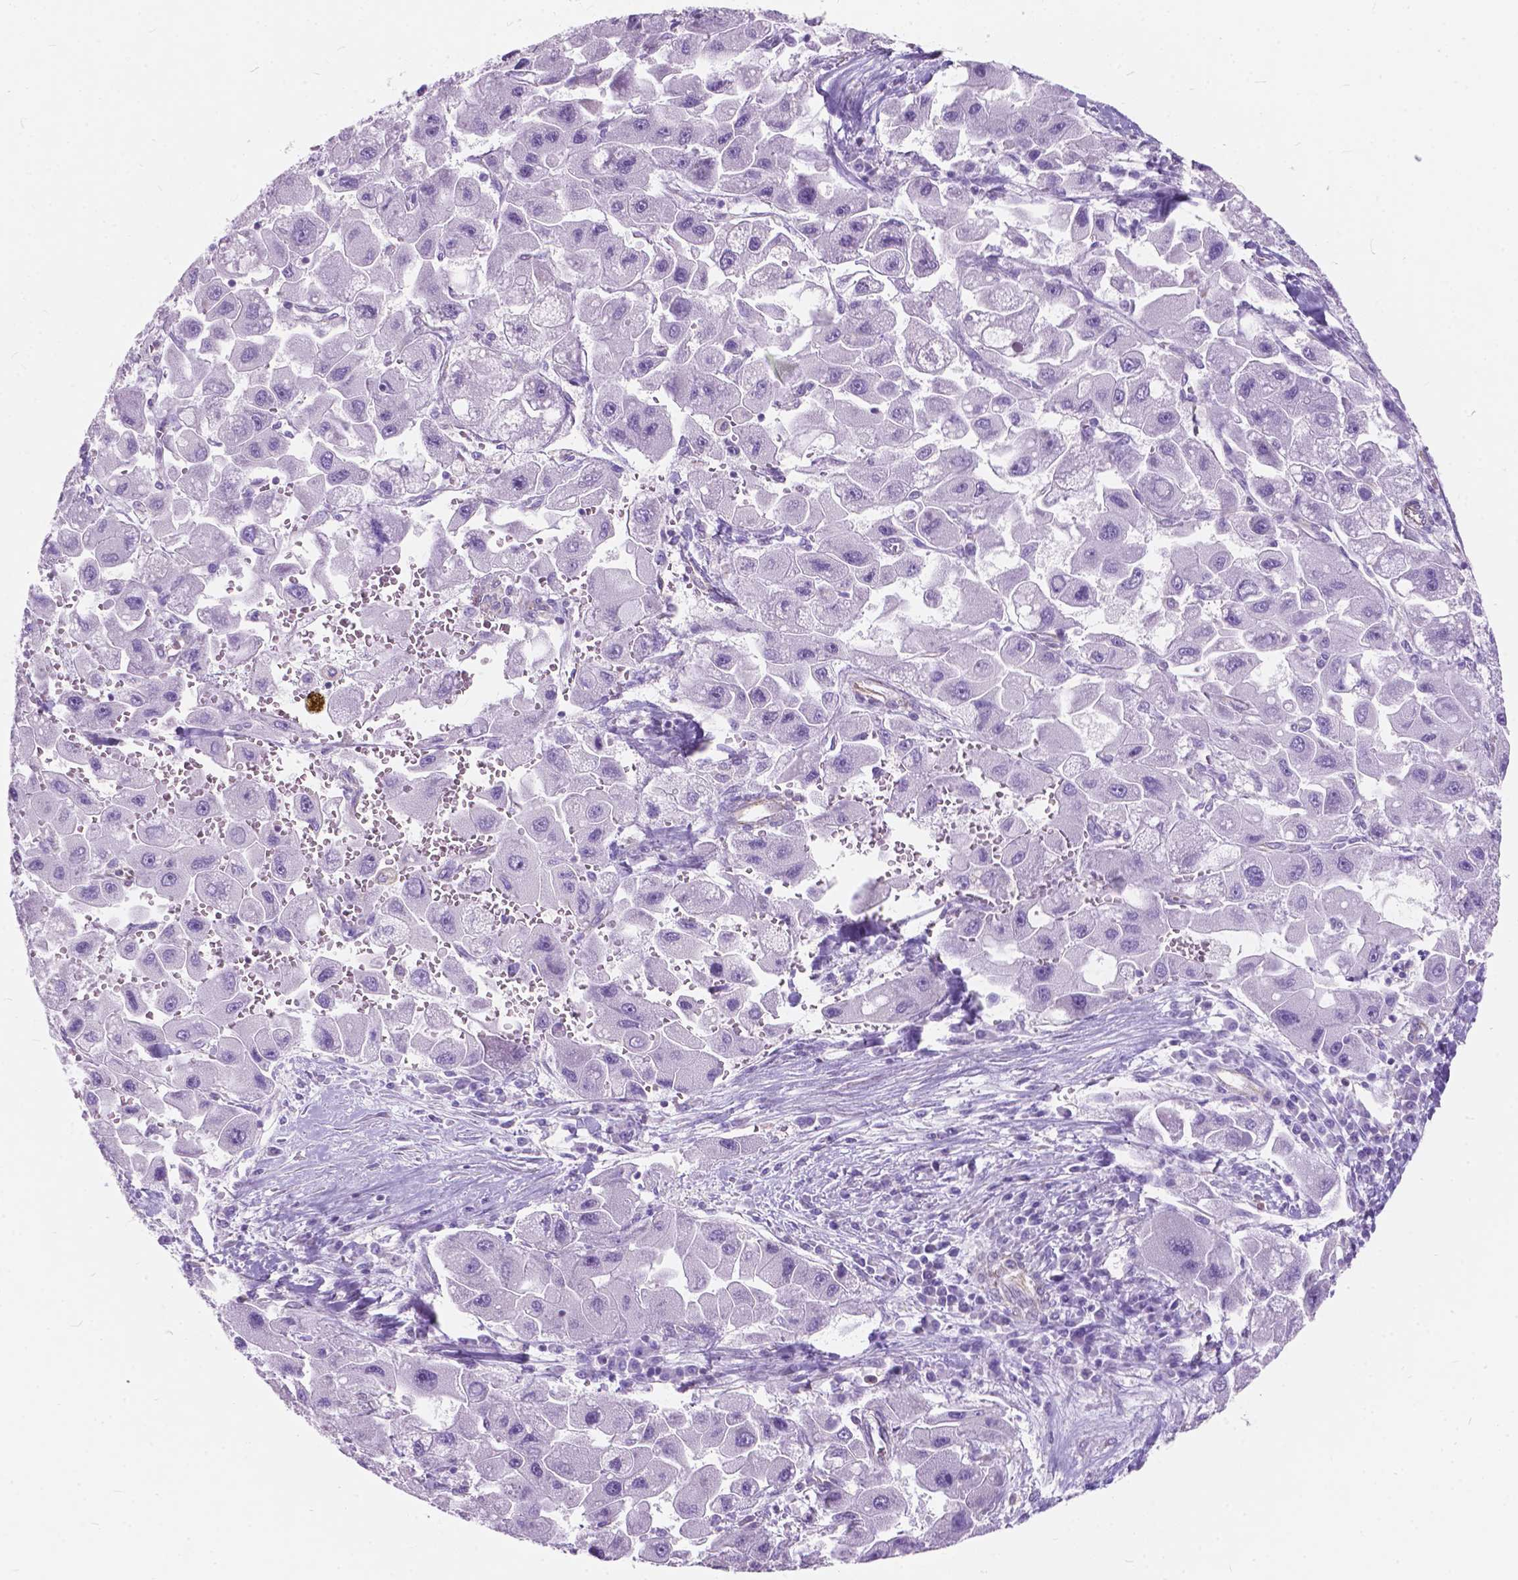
{"staining": {"intensity": "negative", "quantity": "none", "location": "none"}, "tissue": "liver cancer", "cell_type": "Tumor cells", "image_type": "cancer", "snomed": [{"axis": "morphology", "description": "Carcinoma, Hepatocellular, NOS"}, {"axis": "topography", "description": "Liver"}], "caption": "DAB (3,3'-diaminobenzidine) immunohistochemical staining of human liver cancer (hepatocellular carcinoma) displays no significant staining in tumor cells.", "gene": "AMOT", "patient": {"sex": "male", "age": 24}}